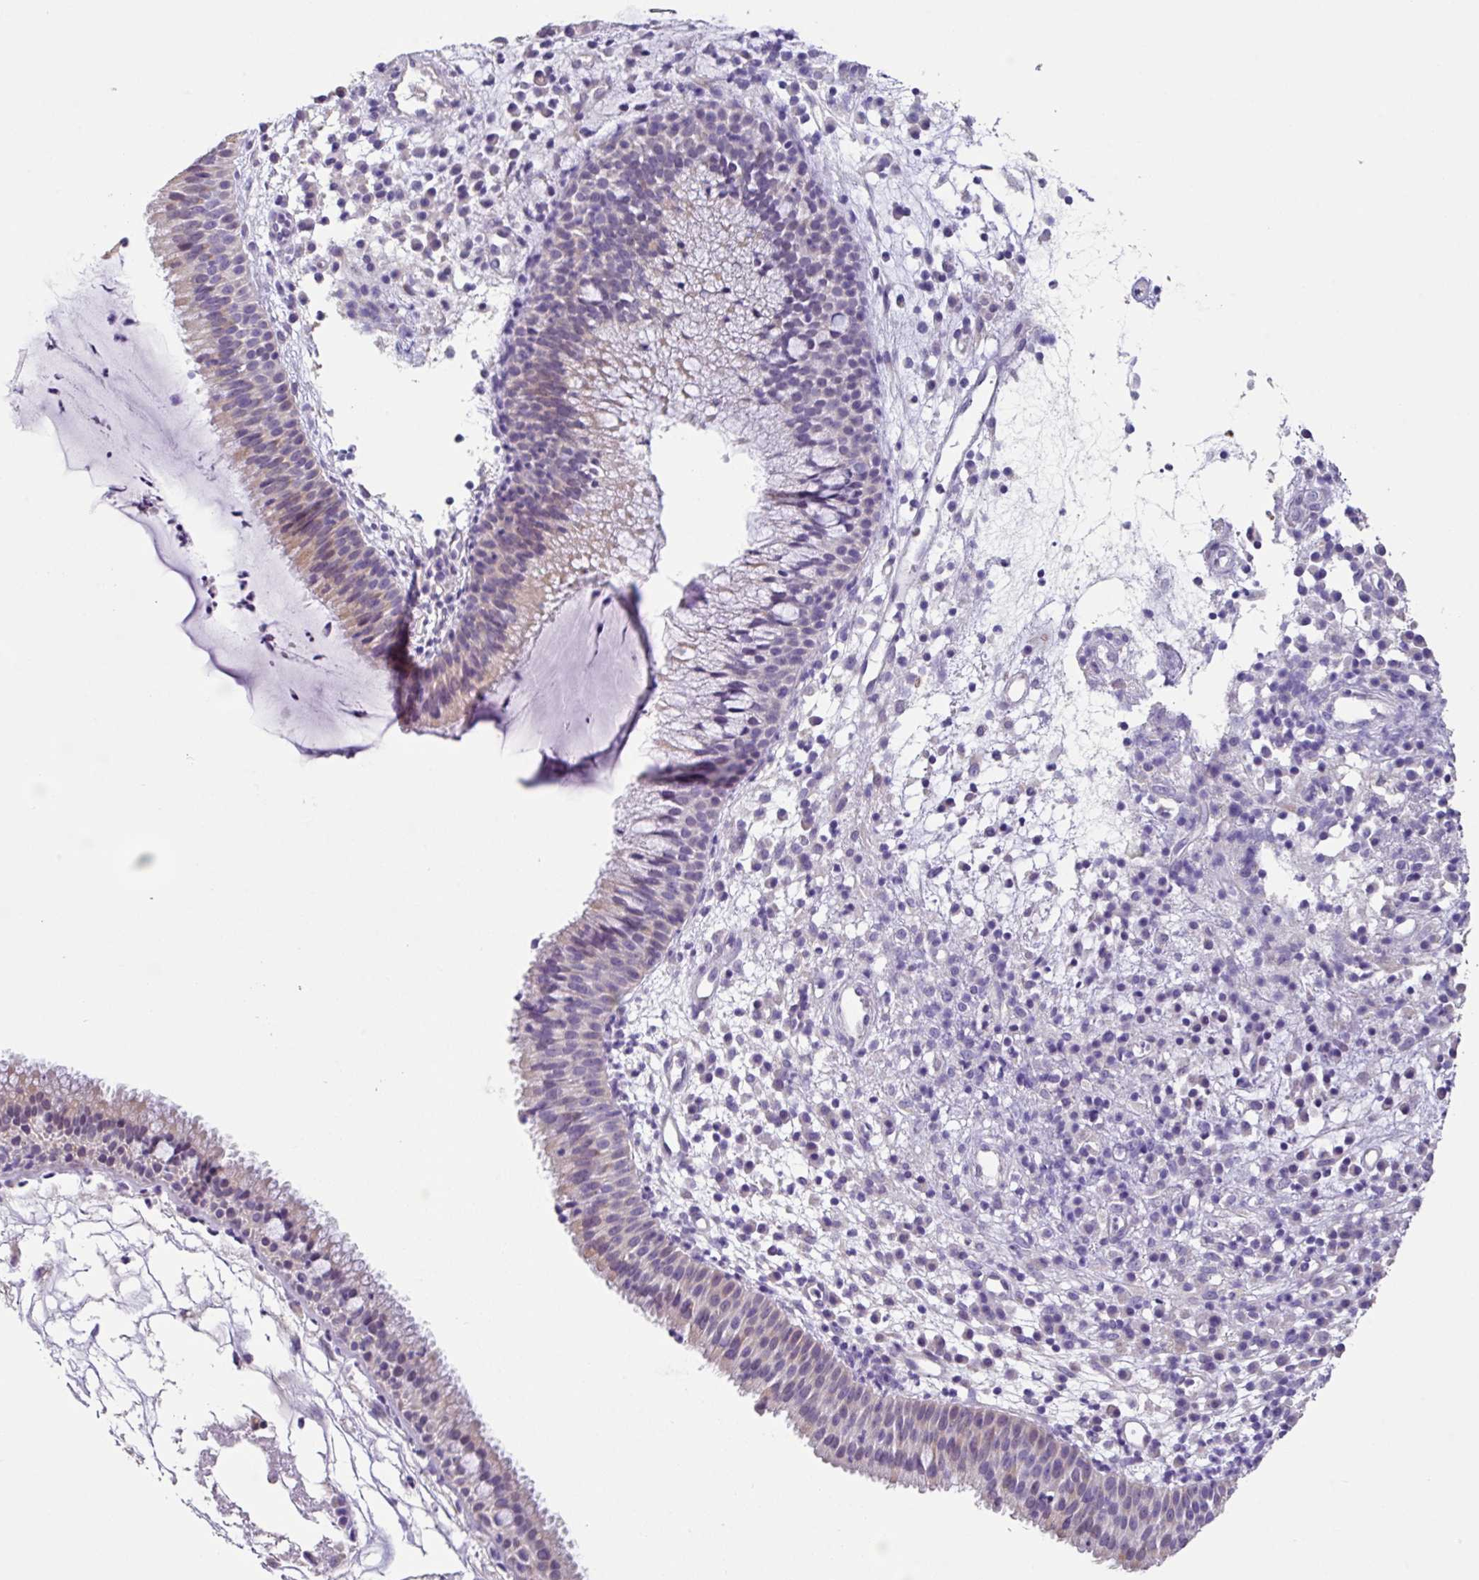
{"staining": {"intensity": "negative", "quantity": "none", "location": "none"}, "tissue": "nasopharynx", "cell_type": "Respiratory epithelial cells", "image_type": "normal", "snomed": [{"axis": "morphology", "description": "Normal tissue, NOS"}, {"axis": "topography", "description": "Nasopharynx"}], "caption": "Immunohistochemical staining of benign nasopharynx reveals no significant staining in respiratory epithelial cells. (IHC, brightfield microscopy, high magnification).", "gene": "ZG16", "patient": {"sex": "male", "age": 21}}